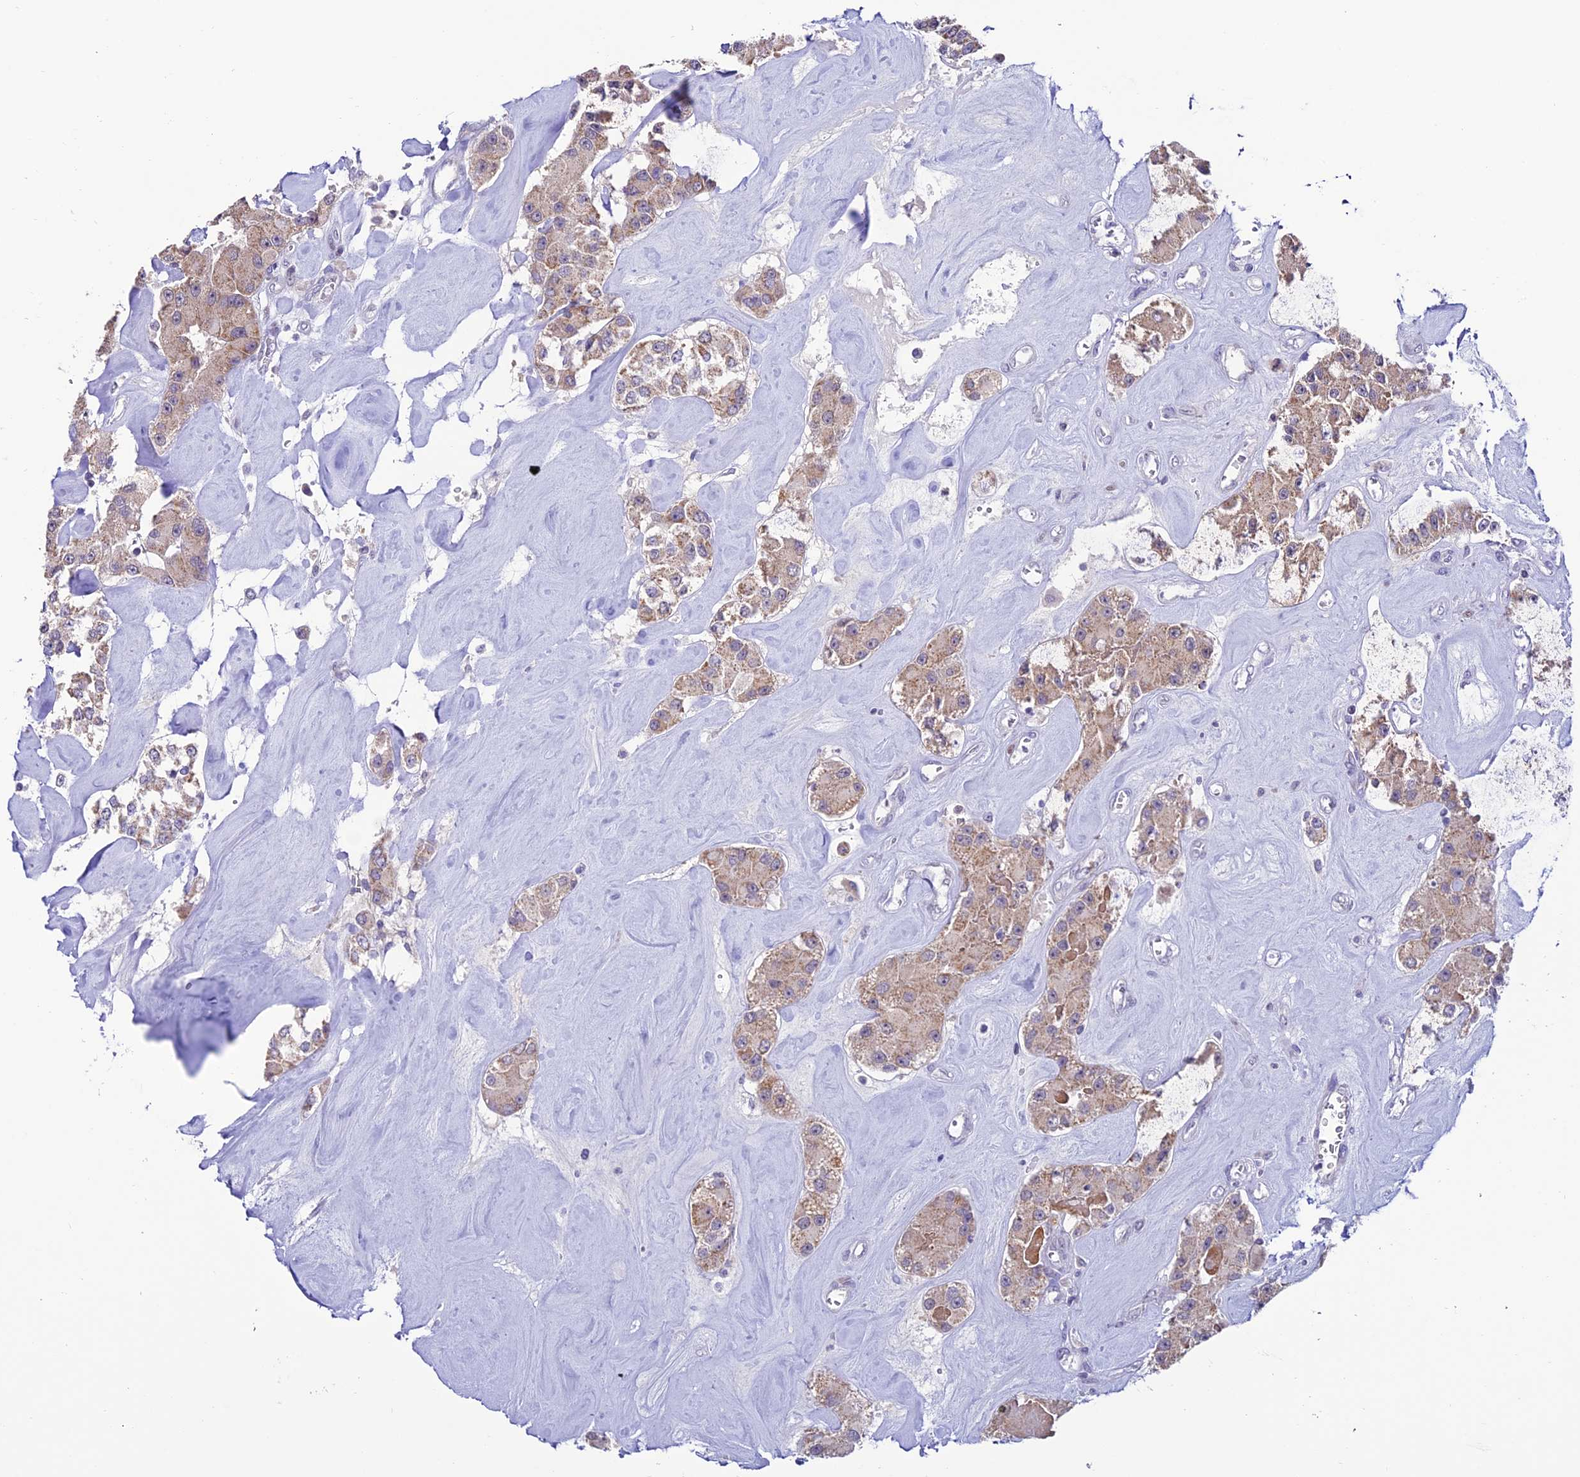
{"staining": {"intensity": "weak", "quantity": ">75%", "location": "cytoplasmic/membranous"}, "tissue": "carcinoid", "cell_type": "Tumor cells", "image_type": "cancer", "snomed": [{"axis": "morphology", "description": "Carcinoid, malignant, NOS"}, {"axis": "topography", "description": "Pancreas"}], "caption": "The histopathology image displays immunohistochemical staining of carcinoid. There is weak cytoplasmic/membranous positivity is appreciated in about >75% of tumor cells. (Brightfield microscopy of DAB IHC at high magnification).", "gene": "SLC10A1", "patient": {"sex": "male", "age": 41}}